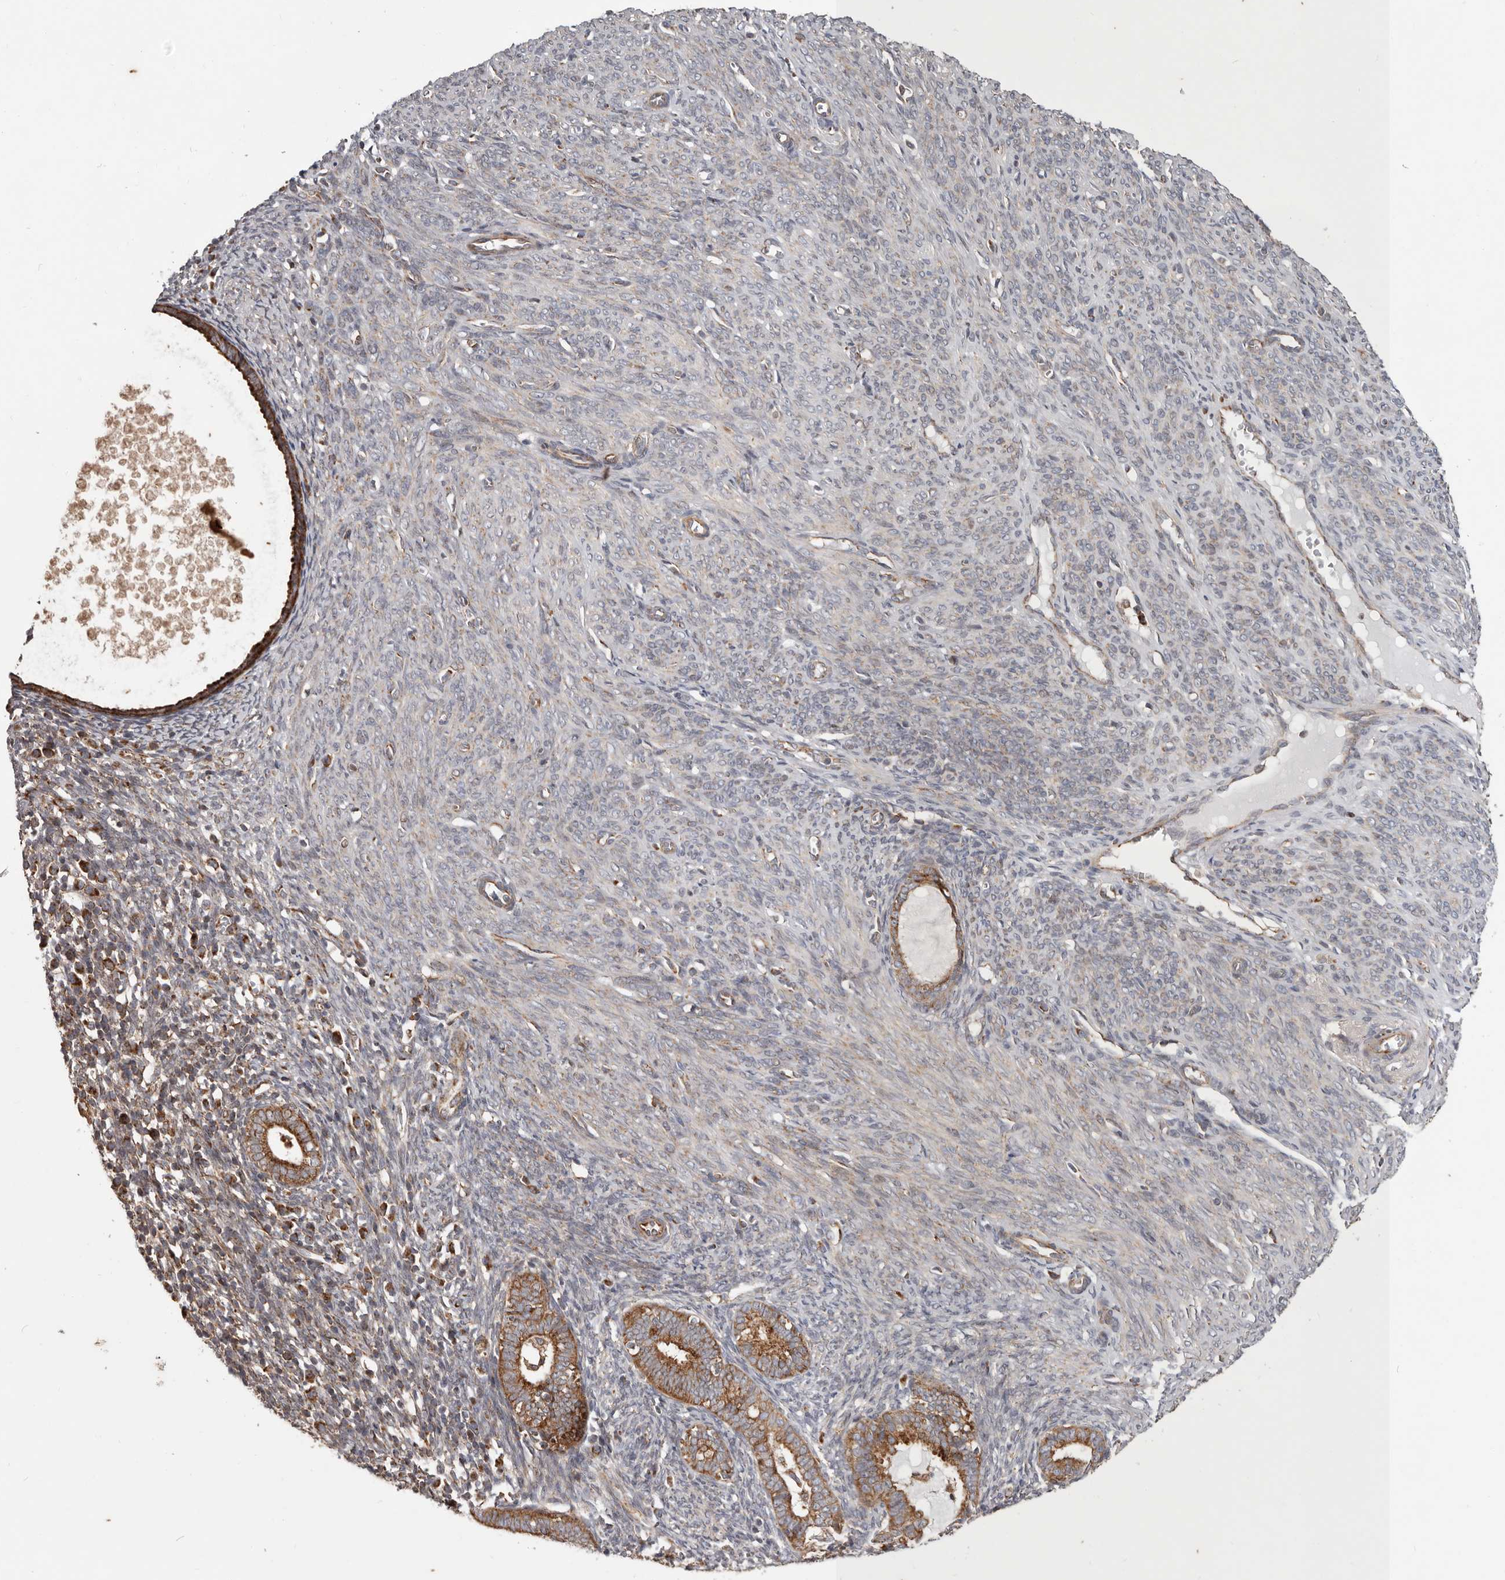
{"staining": {"intensity": "strong", "quantity": ">75%", "location": "cytoplasmic/membranous"}, "tissue": "endometrial cancer", "cell_type": "Tumor cells", "image_type": "cancer", "snomed": [{"axis": "morphology", "description": "Adenocarcinoma, NOS"}, {"axis": "topography", "description": "Uterus"}], "caption": "This is an image of IHC staining of endometrial cancer (adenocarcinoma), which shows strong positivity in the cytoplasmic/membranous of tumor cells.", "gene": "MRPS10", "patient": {"sex": "female", "age": 77}}